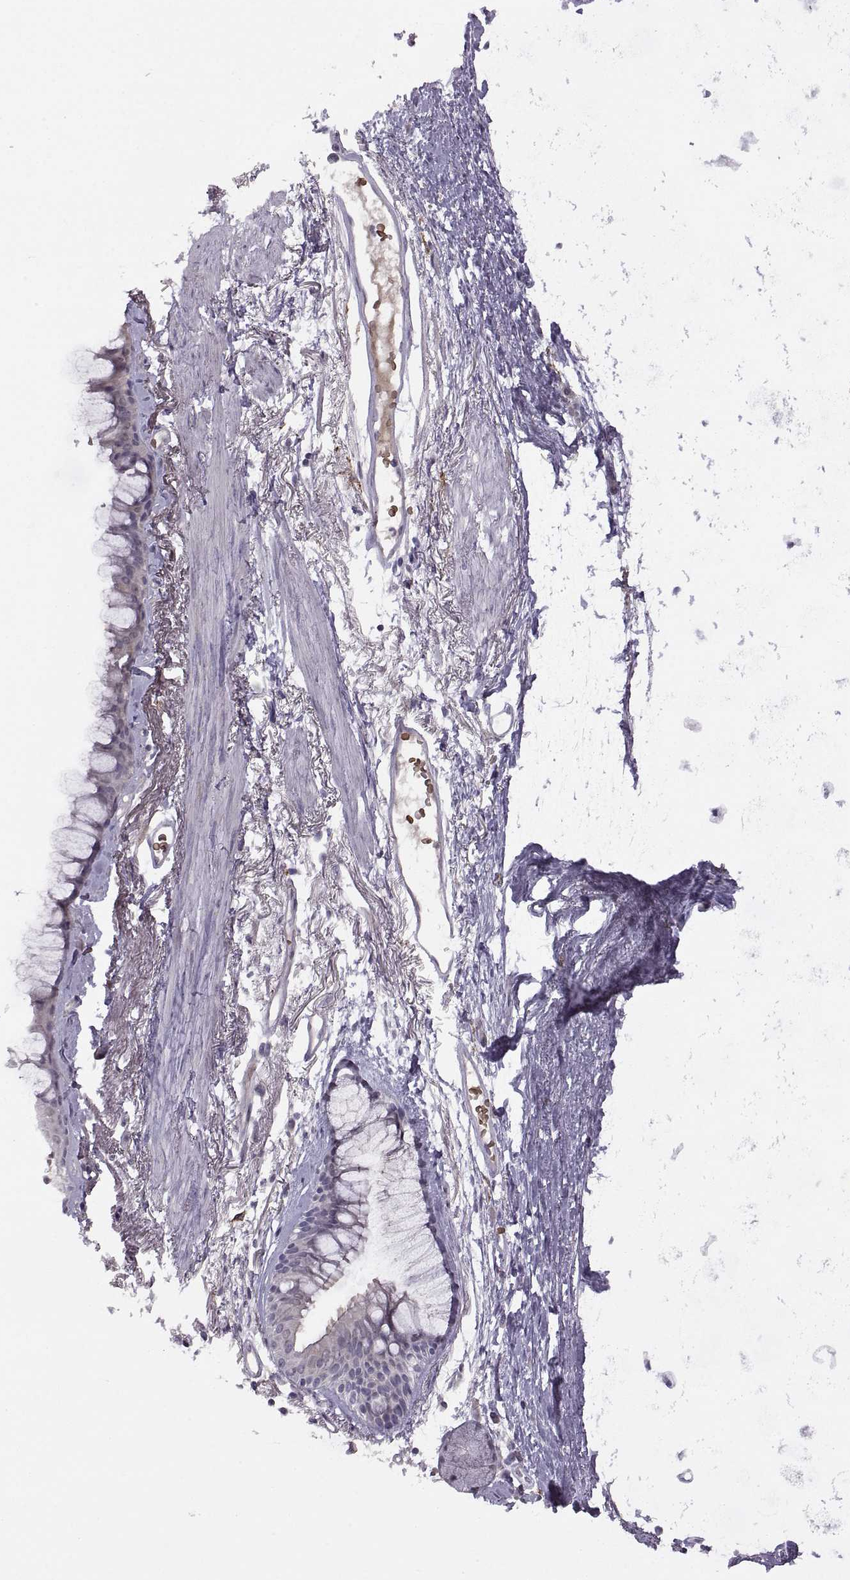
{"staining": {"intensity": "negative", "quantity": "none", "location": "none"}, "tissue": "bronchus", "cell_type": "Respiratory epithelial cells", "image_type": "normal", "snomed": [{"axis": "morphology", "description": "Normal tissue, NOS"}, {"axis": "morphology", "description": "Squamous cell carcinoma, NOS"}, {"axis": "topography", "description": "Cartilage tissue"}, {"axis": "topography", "description": "Bronchus"}], "caption": "Immunohistochemistry of unremarkable bronchus demonstrates no expression in respiratory epithelial cells.", "gene": "MEIOC", "patient": {"sex": "male", "age": 72}}